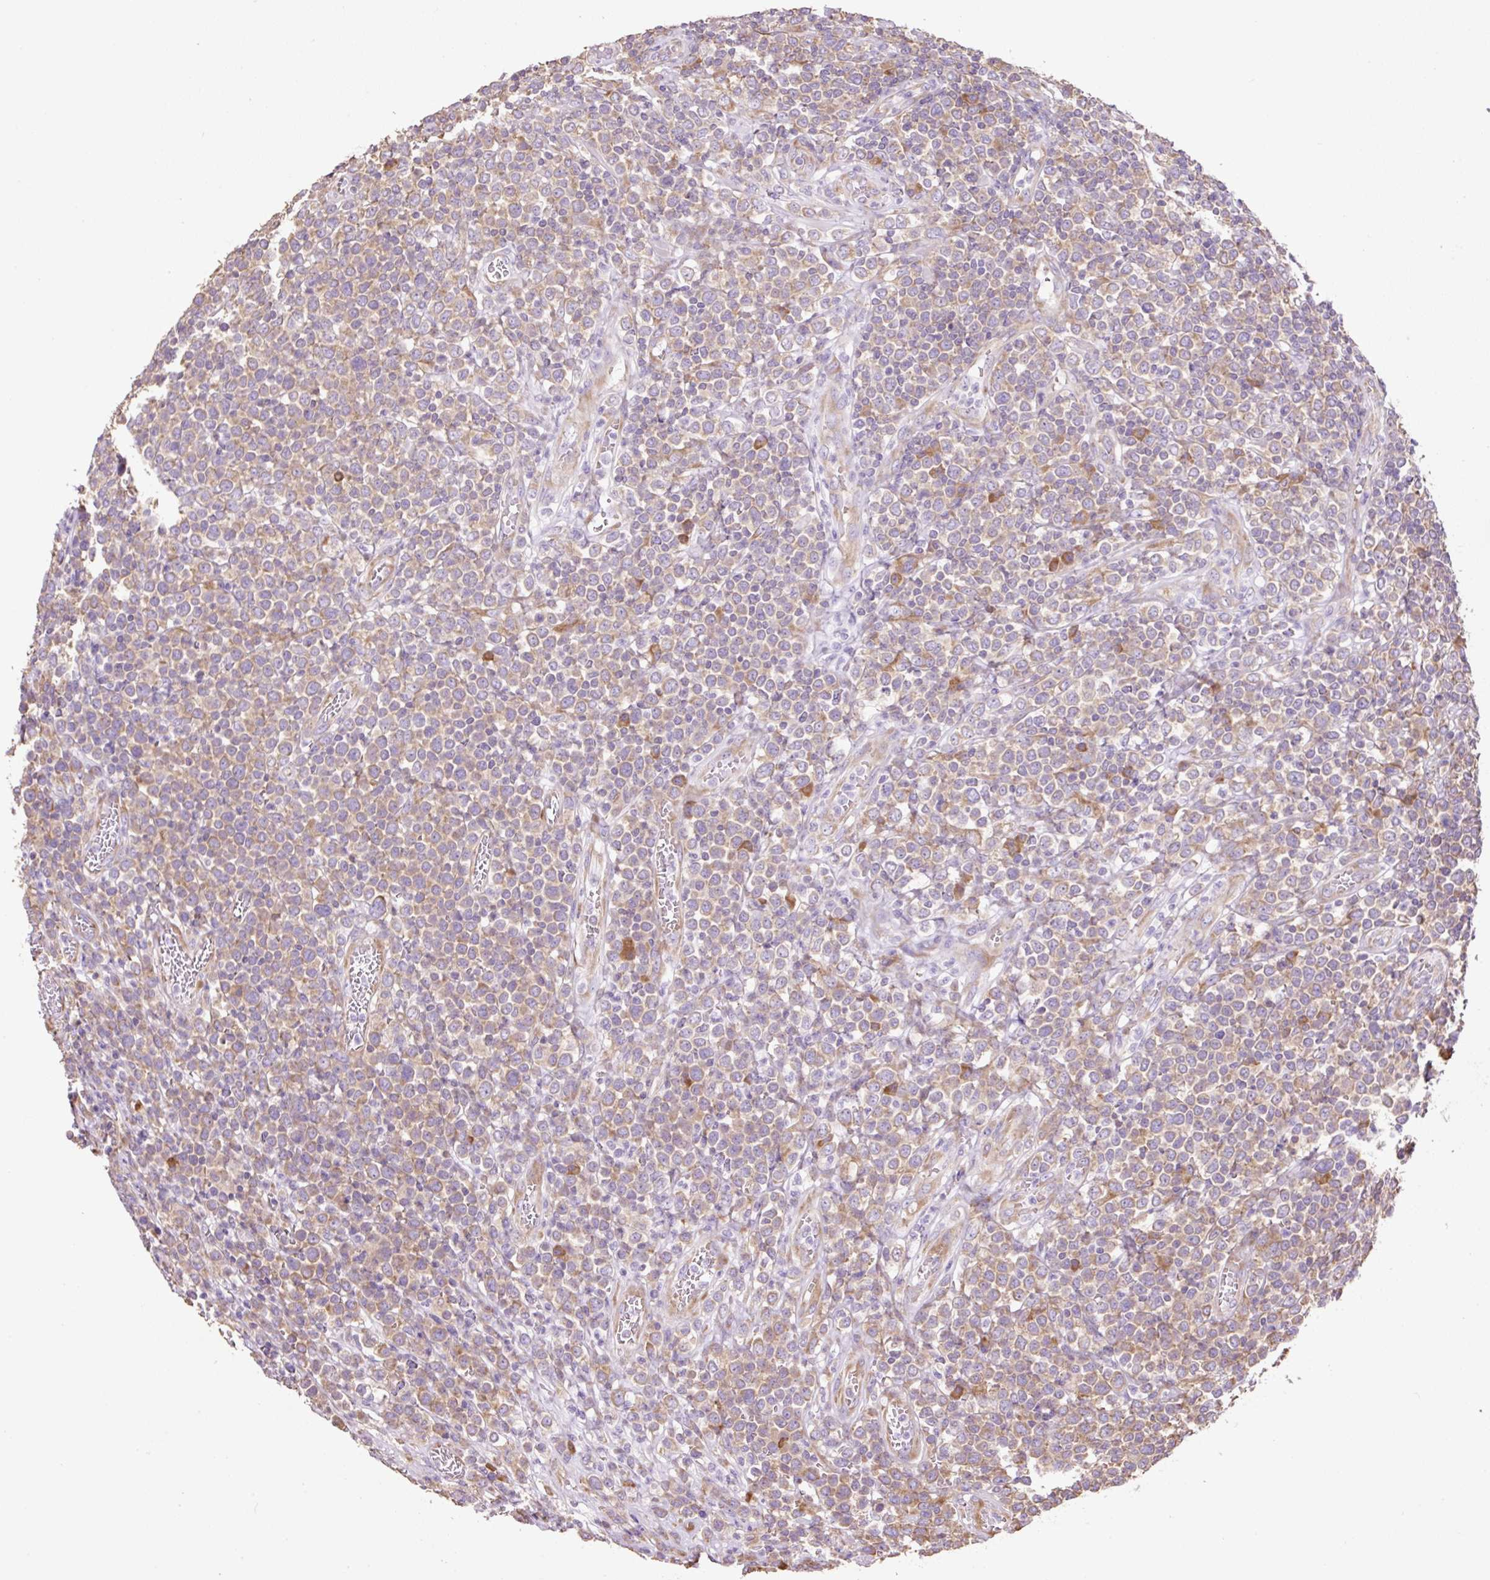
{"staining": {"intensity": "moderate", "quantity": "25%-75%", "location": "cytoplasmic/membranous"}, "tissue": "lymphoma", "cell_type": "Tumor cells", "image_type": "cancer", "snomed": [{"axis": "morphology", "description": "Malignant lymphoma, non-Hodgkin's type, High grade"}, {"axis": "topography", "description": "Soft tissue"}], "caption": "Lymphoma was stained to show a protein in brown. There is medium levels of moderate cytoplasmic/membranous expression in about 25%-75% of tumor cells.", "gene": "RPS23", "patient": {"sex": "female", "age": 56}}